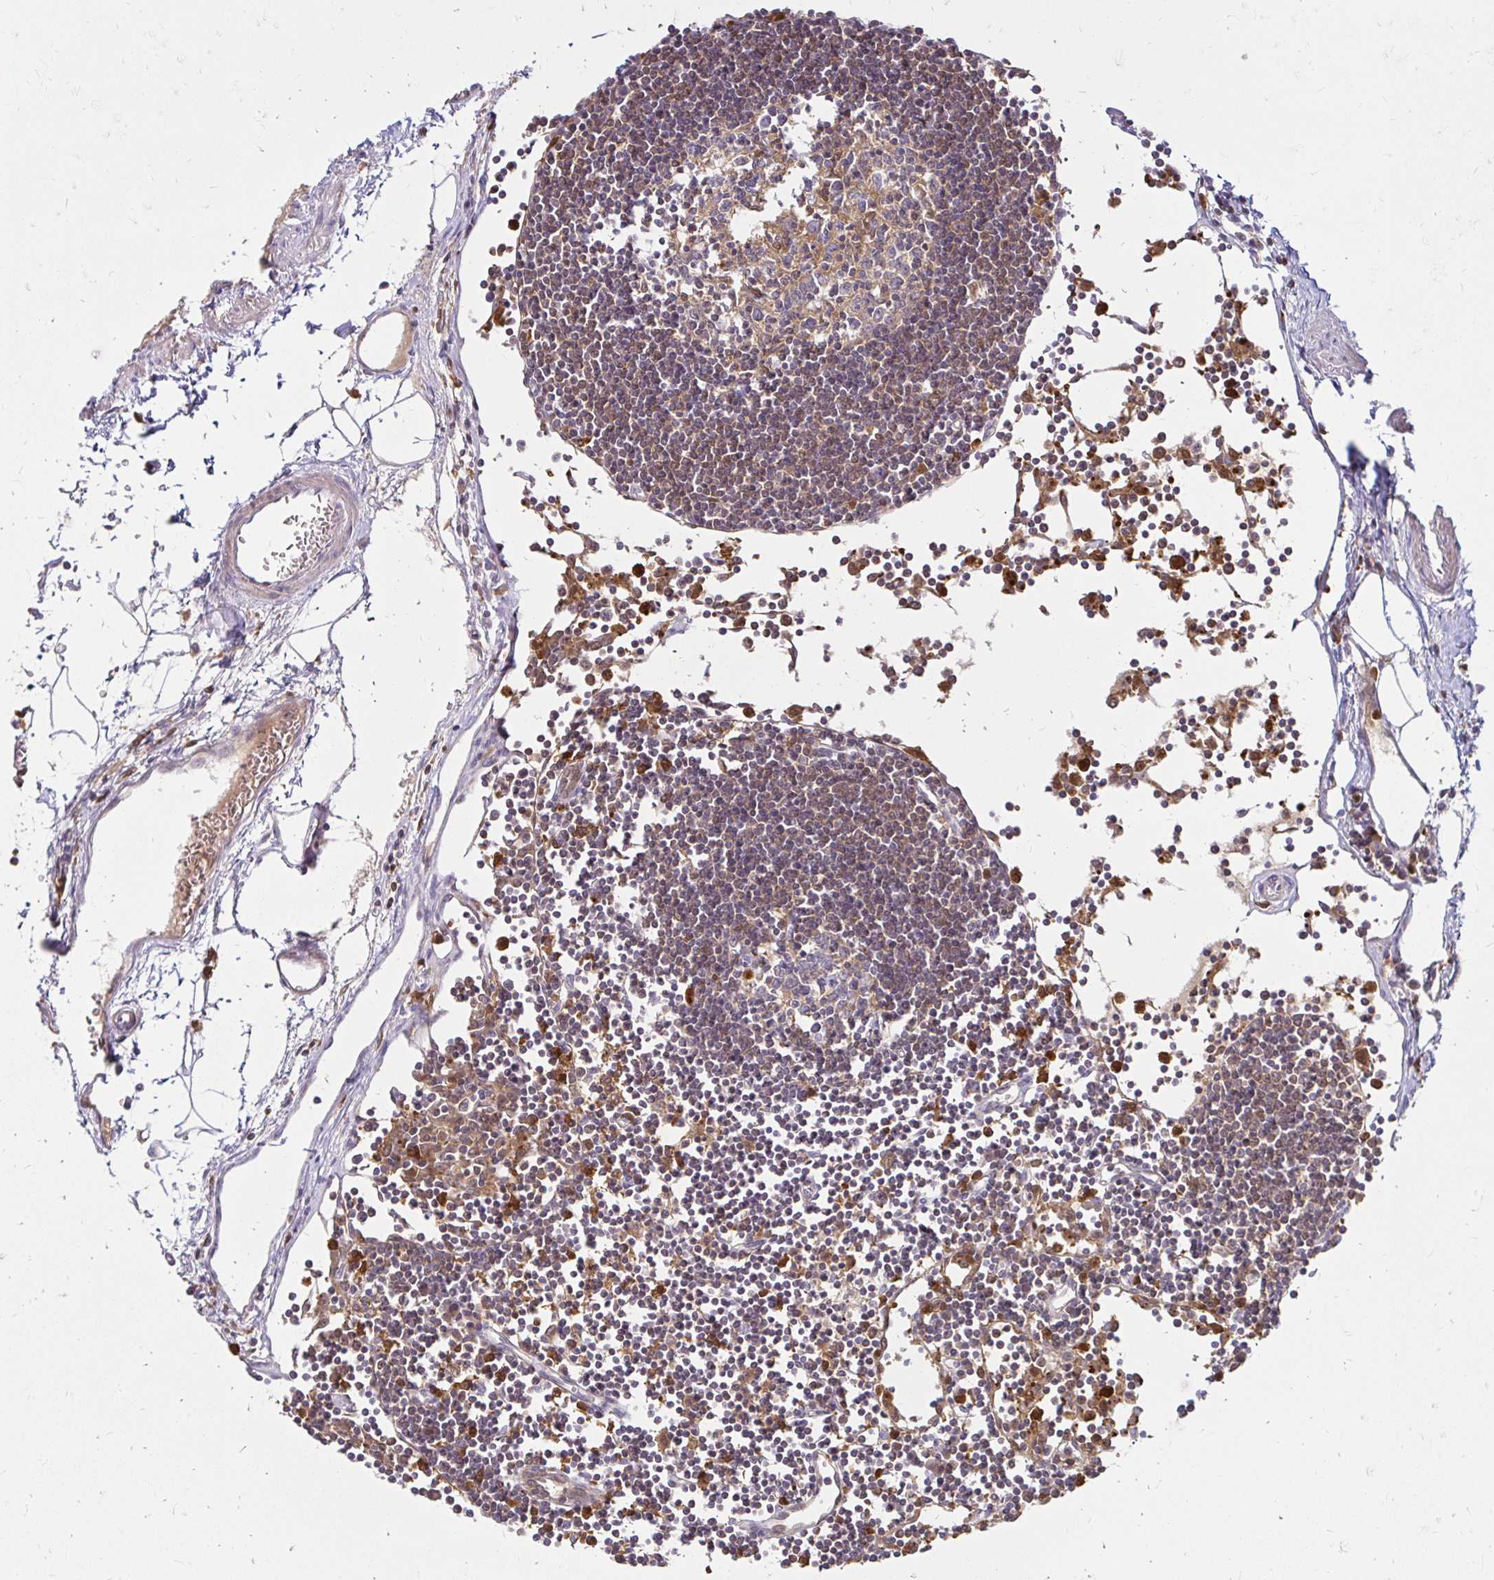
{"staining": {"intensity": "moderate", "quantity": "<25%", "location": "cytoplasmic/membranous"}, "tissue": "lymph node", "cell_type": "Germinal center cells", "image_type": "normal", "snomed": [{"axis": "morphology", "description": "Normal tissue, NOS"}, {"axis": "topography", "description": "Lymph node"}], "caption": "An image showing moderate cytoplasmic/membranous positivity in about <25% of germinal center cells in benign lymph node, as visualized by brown immunohistochemical staining.", "gene": "PYCARD", "patient": {"sex": "female", "age": 65}}